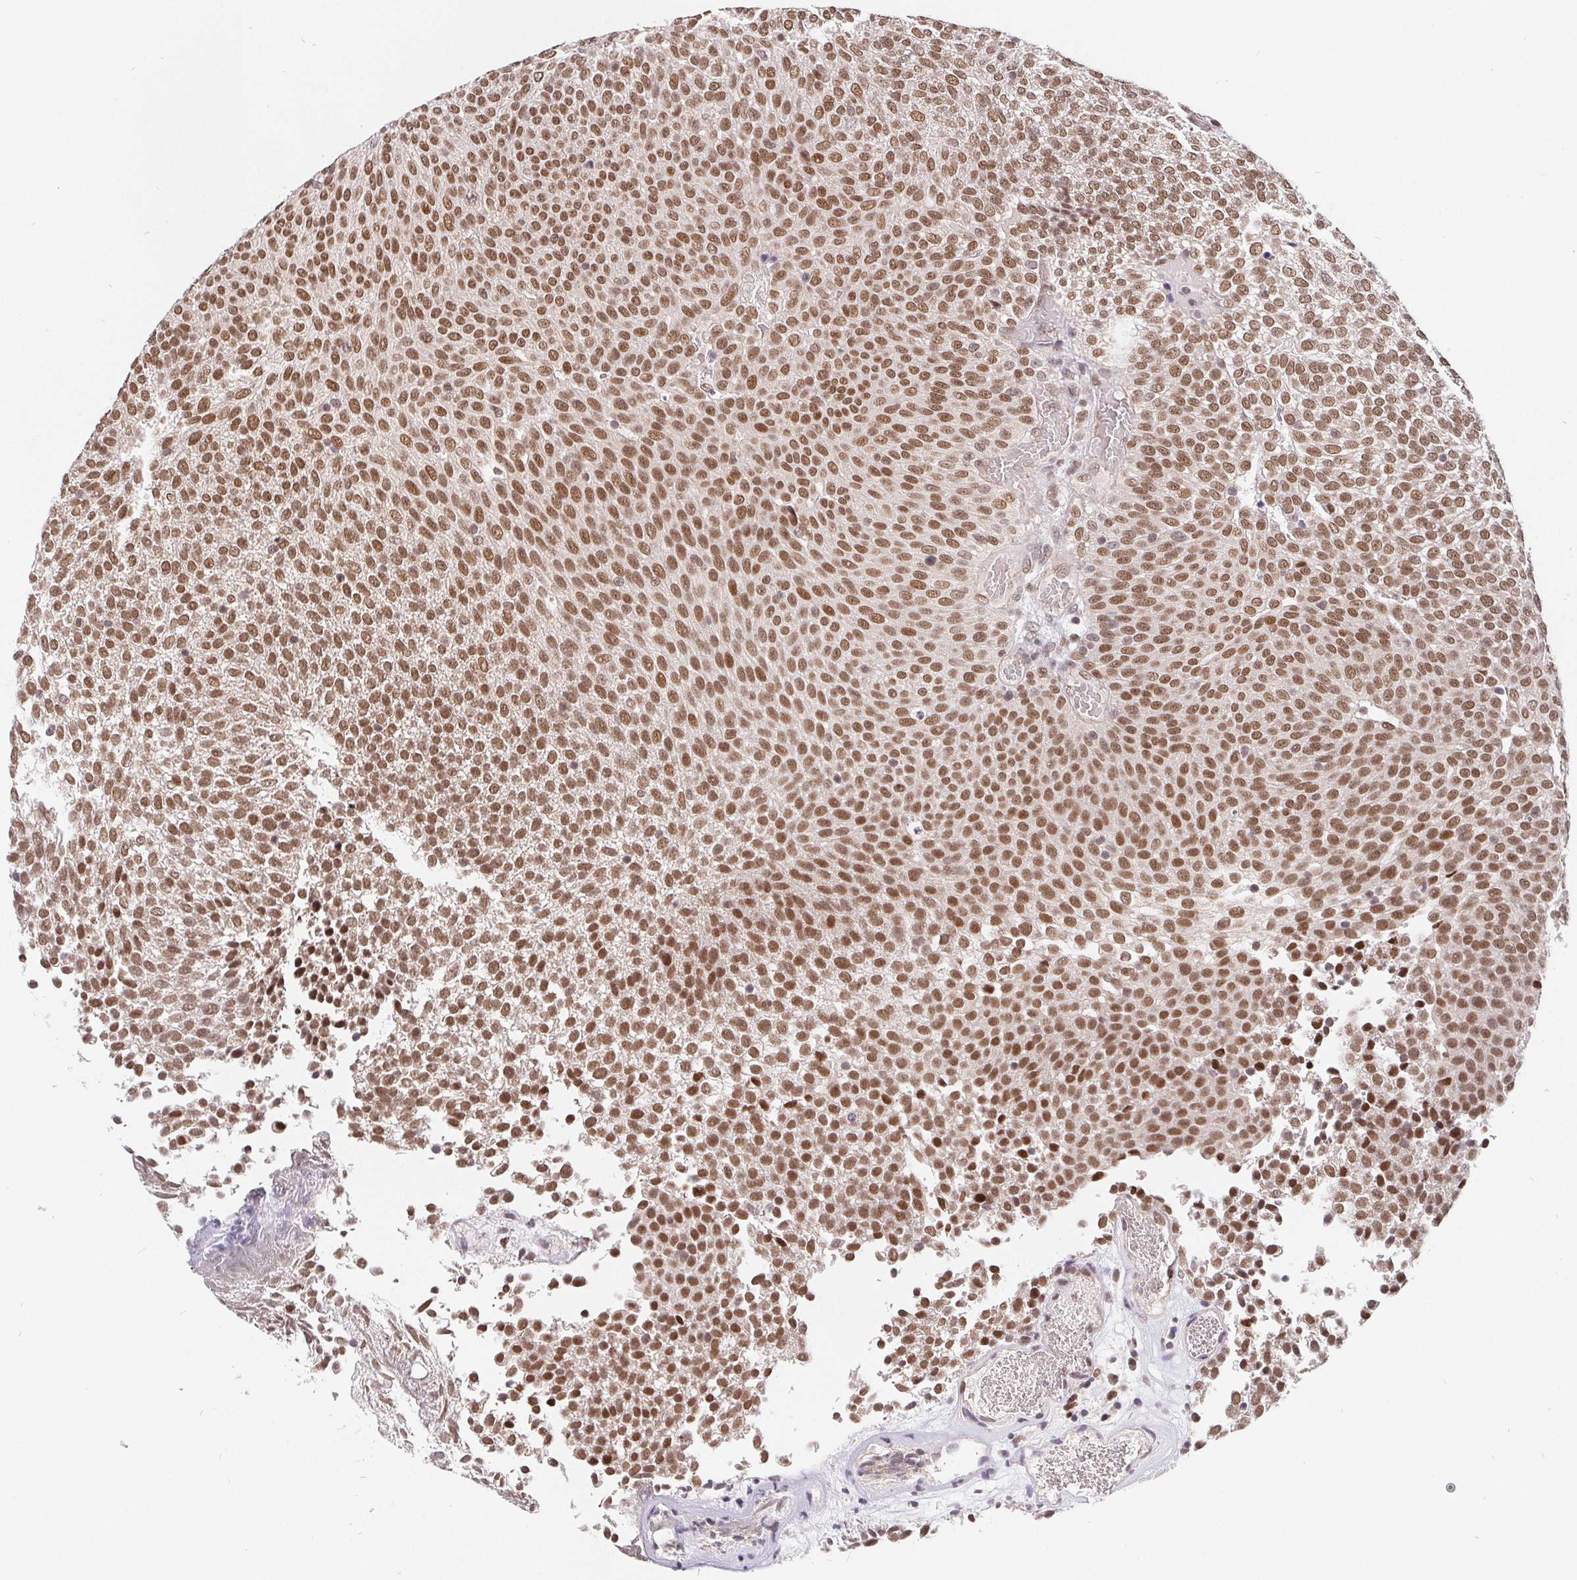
{"staining": {"intensity": "moderate", "quantity": ">75%", "location": "nuclear"}, "tissue": "urothelial cancer", "cell_type": "Tumor cells", "image_type": "cancer", "snomed": [{"axis": "morphology", "description": "Urothelial carcinoma, Low grade"}, {"axis": "topography", "description": "Urinary bladder"}], "caption": "Protein analysis of urothelial carcinoma (low-grade) tissue shows moderate nuclear positivity in about >75% of tumor cells.", "gene": "POU2F1", "patient": {"sex": "female", "age": 79}}